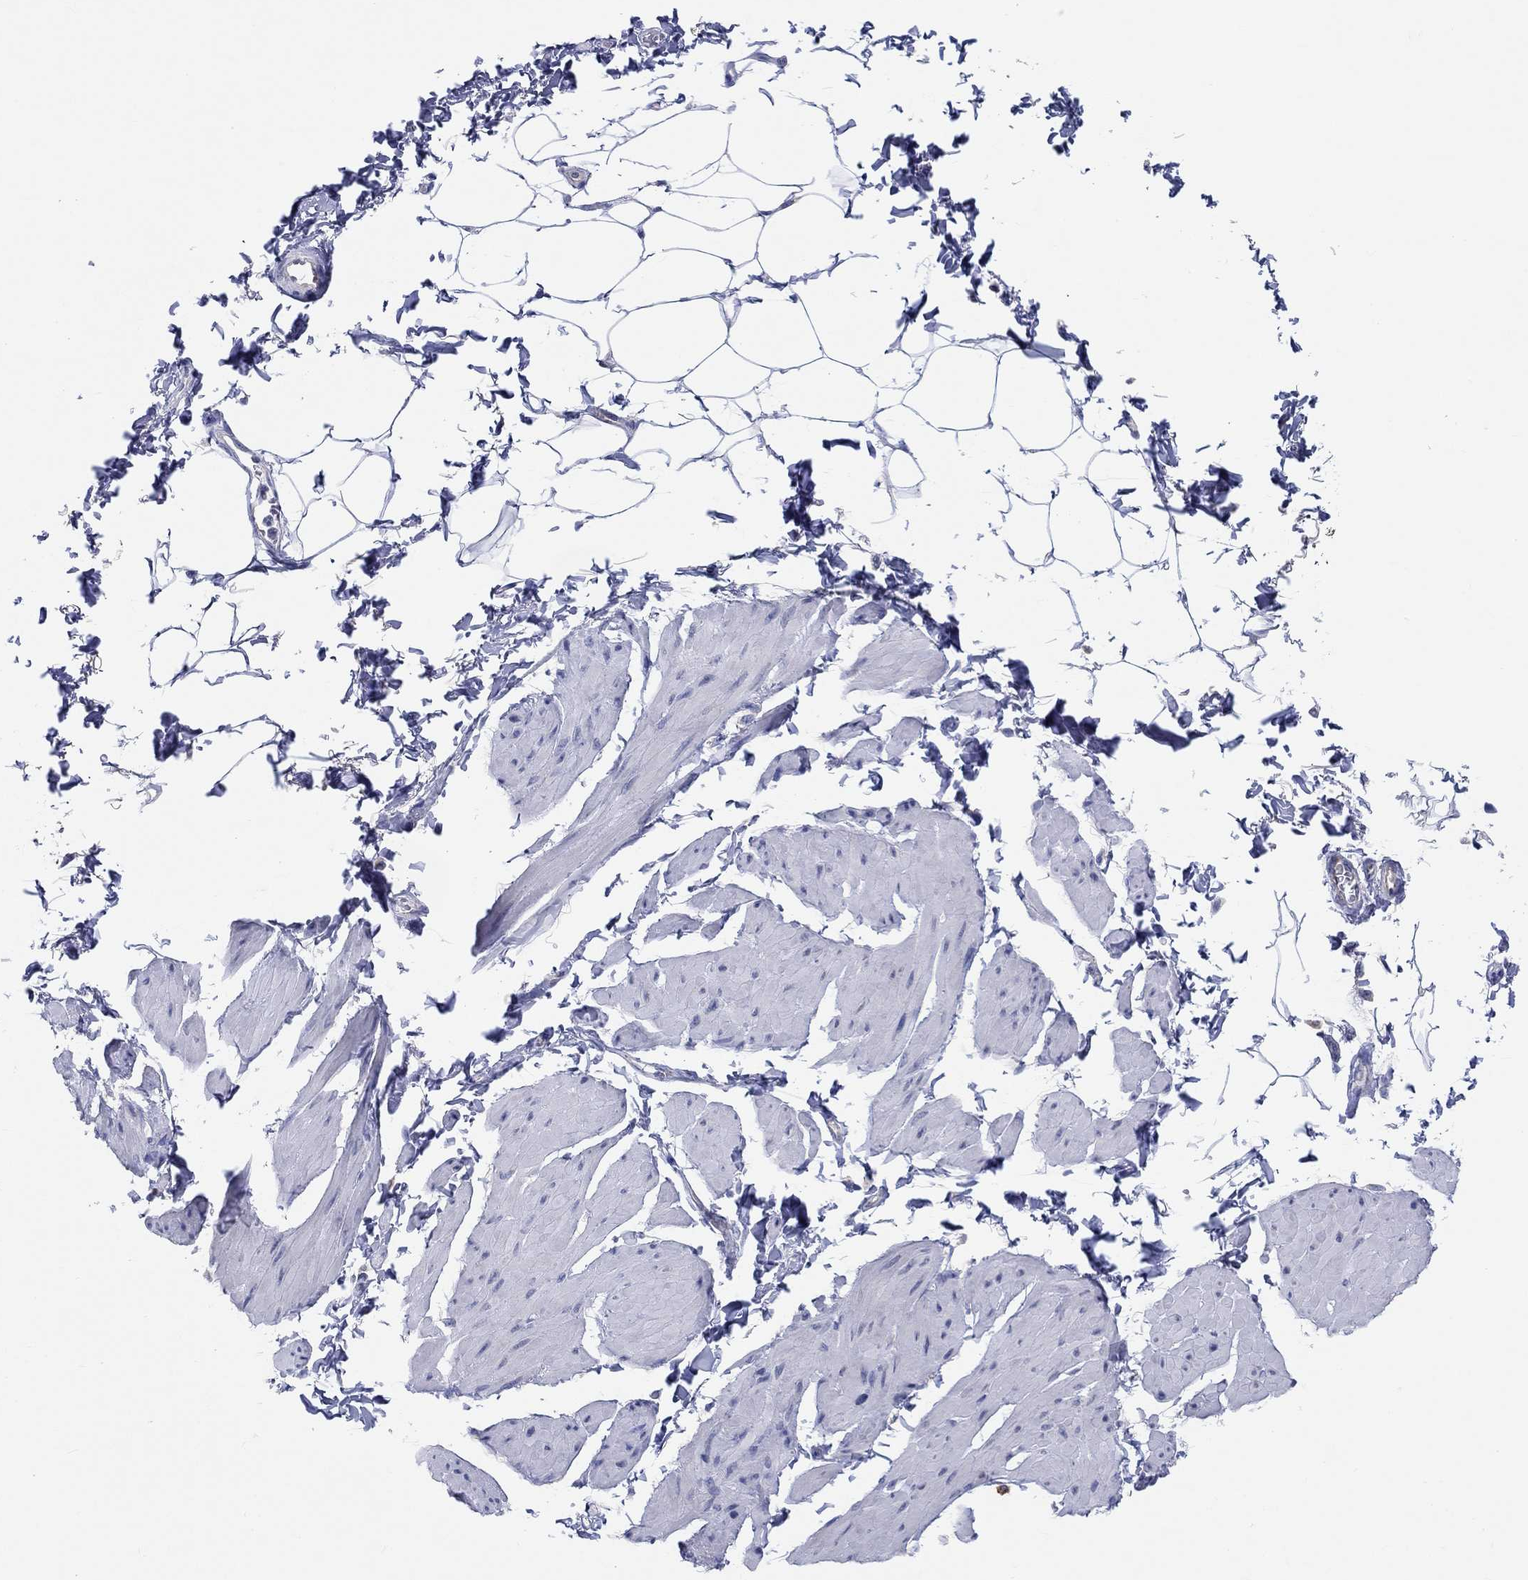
{"staining": {"intensity": "negative", "quantity": "none", "location": "none"}, "tissue": "smooth muscle", "cell_type": "Smooth muscle cells", "image_type": "normal", "snomed": [{"axis": "morphology", "description": "Normal tissue, NOS"}, {"axis": "topography", "description": "Adipose tissue"}, {"axis": "topography", "description": "Smooth muscle"}, {"axis": "topography", "description": "Peripheral nerve tissue"}], "caption": "Protein analysis of unremarkable smooth muscle reveals no significant expression in smooth muscle cells. (DAB immunohistochemistry visualized using brightfield microscopy, high magnification).", "gene": "BCO2", "patient": {"sex": "male", "age": 83}}